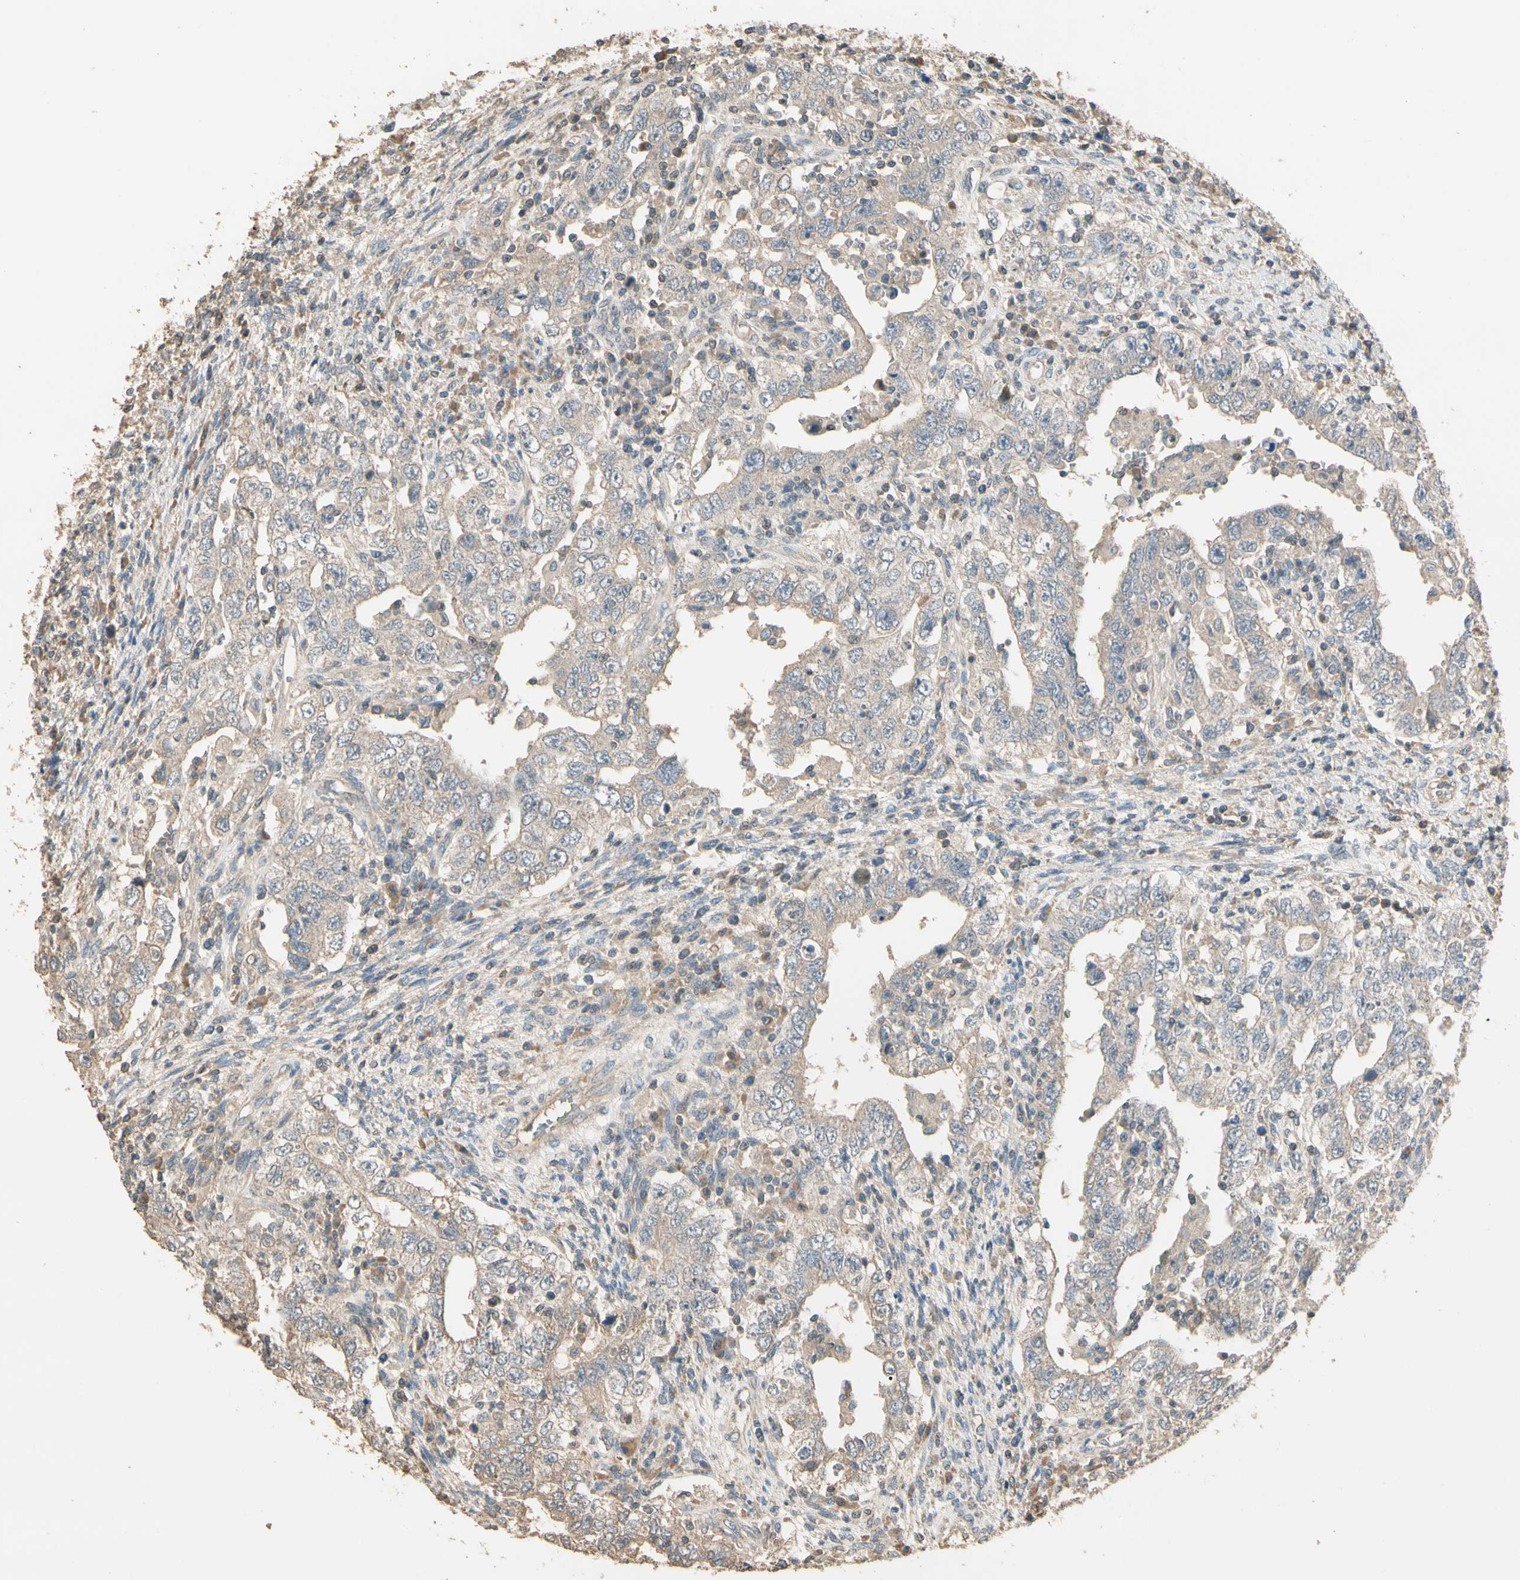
{"staining": {"intensity": "weak", "quantity": "25%-75%", "location": "cytoplasmic/membranous"}, "tissue": "testis cancer", "cell_type": "Tumor cells", "image_type": "cancer", "snomed": [{"axis": "morphology", "description": "Carcinoma, Embryonal, NOS"}, {"axis": "topography", "description": "Testis"}], "caption": "Testis cancer stained with immunohistochemistry shows weak cytoplasmic/membranous expression in approximately 25%-75% of tumor cells.", "gene": "CDH6", "patient": {"sex": "male", "age": 26}}